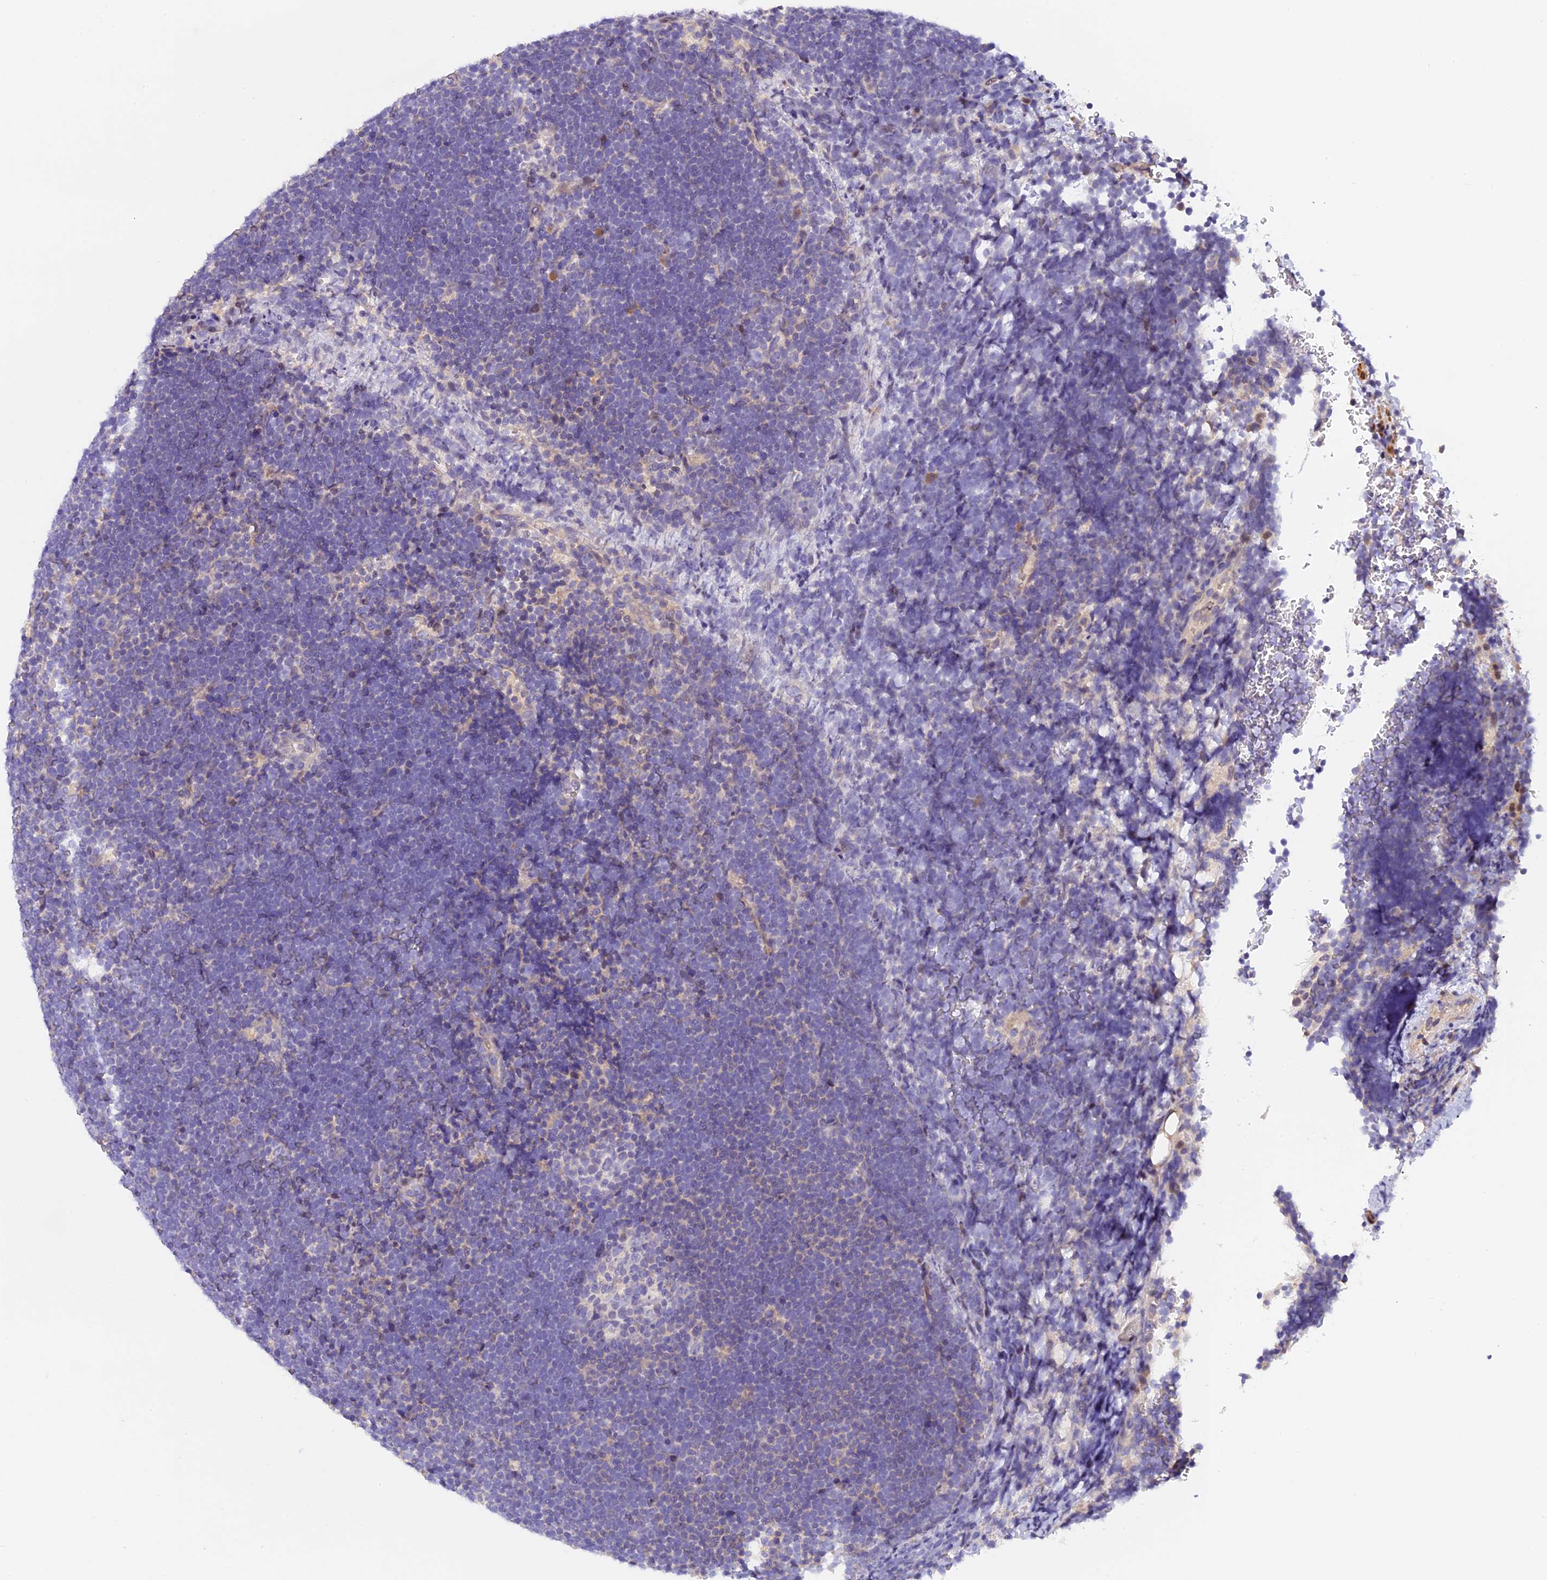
{"staining": {"intensity": "negative", "quantity": "none", "location": "none"}, "tissue": "lymphoma", "cell_type": "Tumor cells", "image_type": "cancer", "snomed": [{"axis": "morphology", "description": "Malignant lymphoma, non-Hodgkin's type, High grade"}, {"axis": "topography", "description": "Lymph node"}], "caption": "IHC of human lymphoma exhibits no expression in tumor cells.", "gene": "FAM98C", "patient": {"sex": "male", "age": 13}}